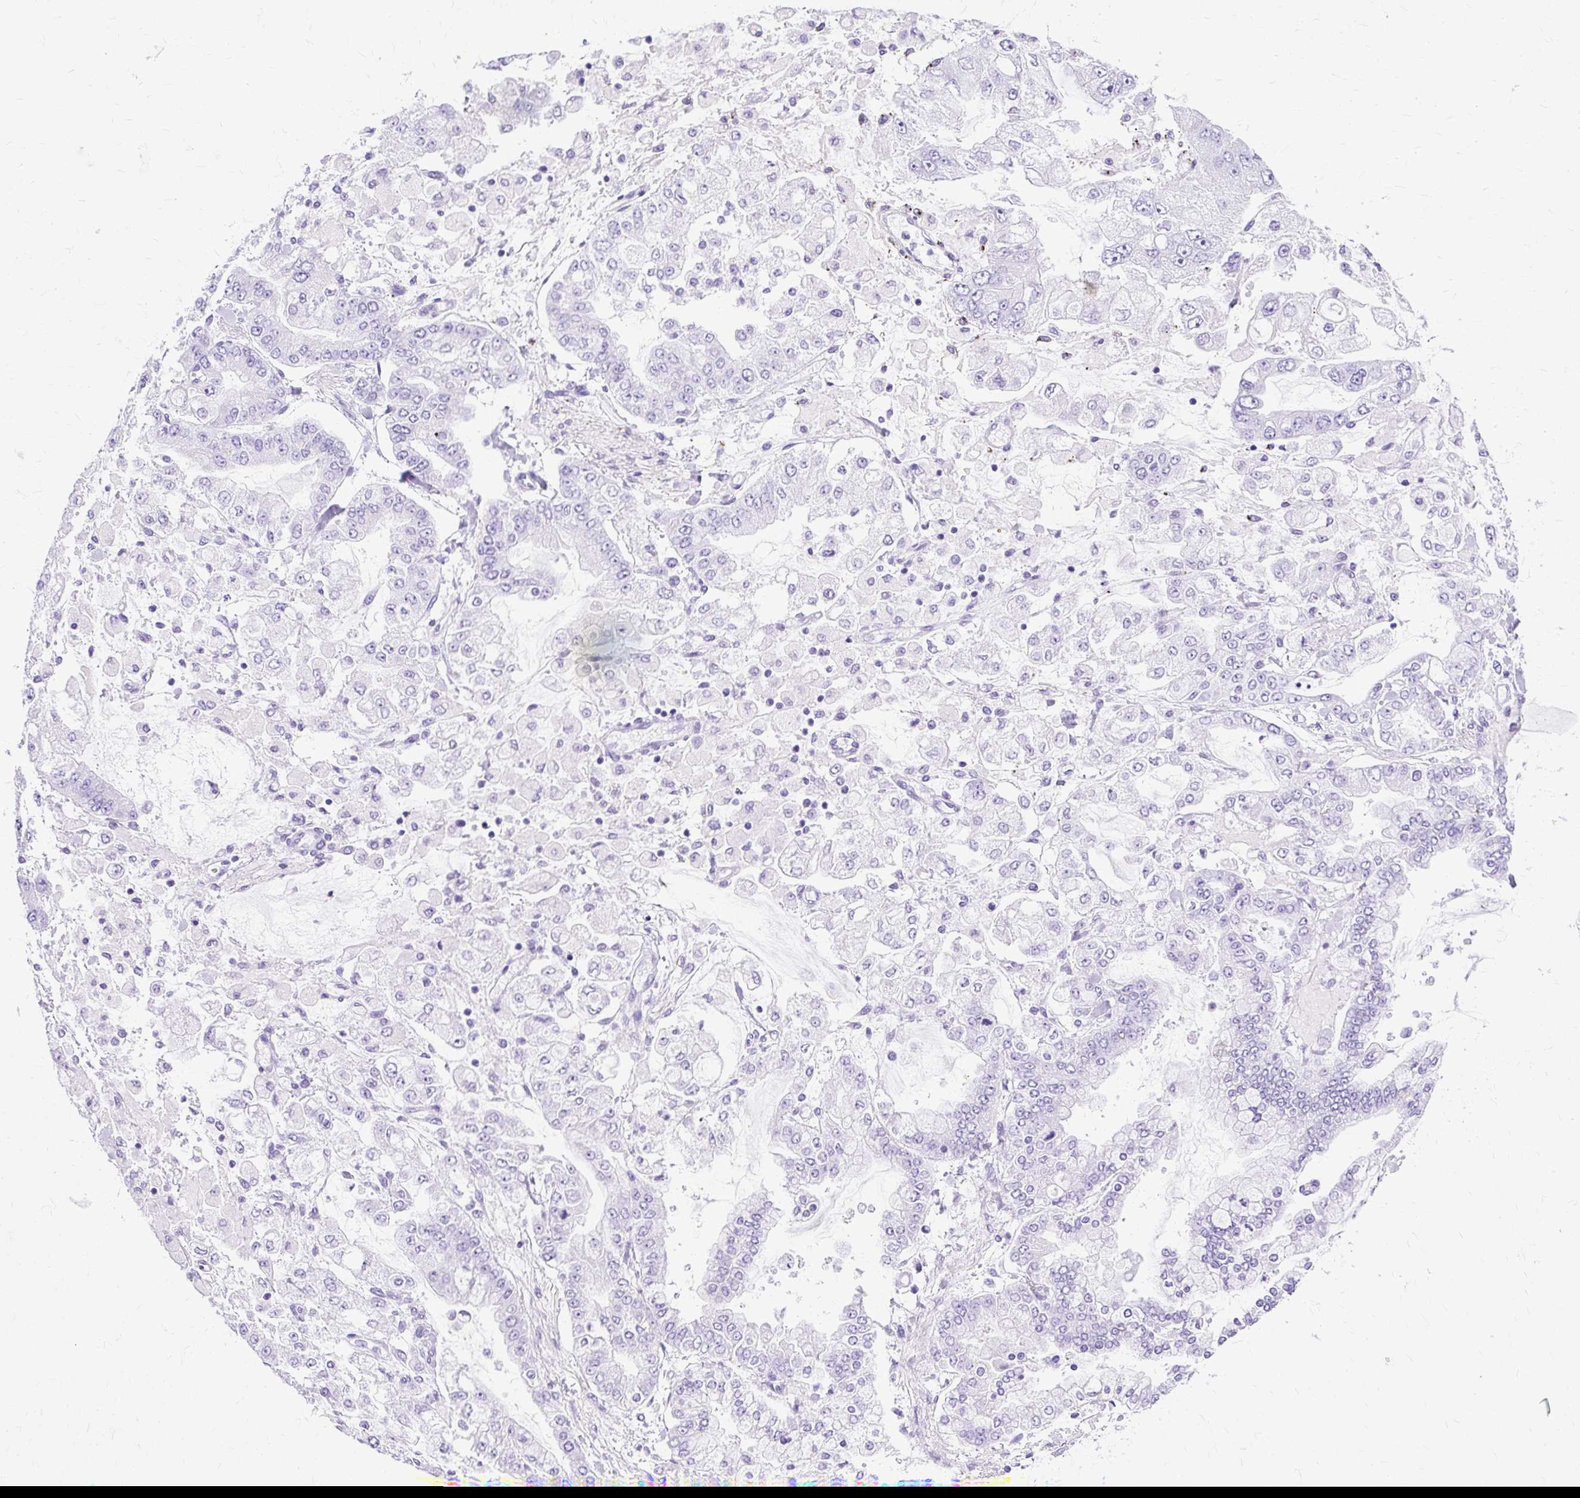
{"staining": {"intensity": "negative", "quantity": "none", "location": "none"}, "tissue": "stomach cancer", "cell_type": "Tumor cells", "image_type": "cancer", "snomed": [{"axis": "morphology", "description": "Normal tissue, NOS"}, {"axis": "morphology", "description": "Adenocarcinoma, NOS"}, {"axis": "topography", "description": "Stomach, upper"}, {"axis": "topography", "description": "Stomach"}], "caption": "IHC micrograph of human stomach cancer stained for a protein (brown), which demonstrates no expression in tumor cells.", "gene": "SLC8A2", "patient": {"sex": "male", "age": 76}}